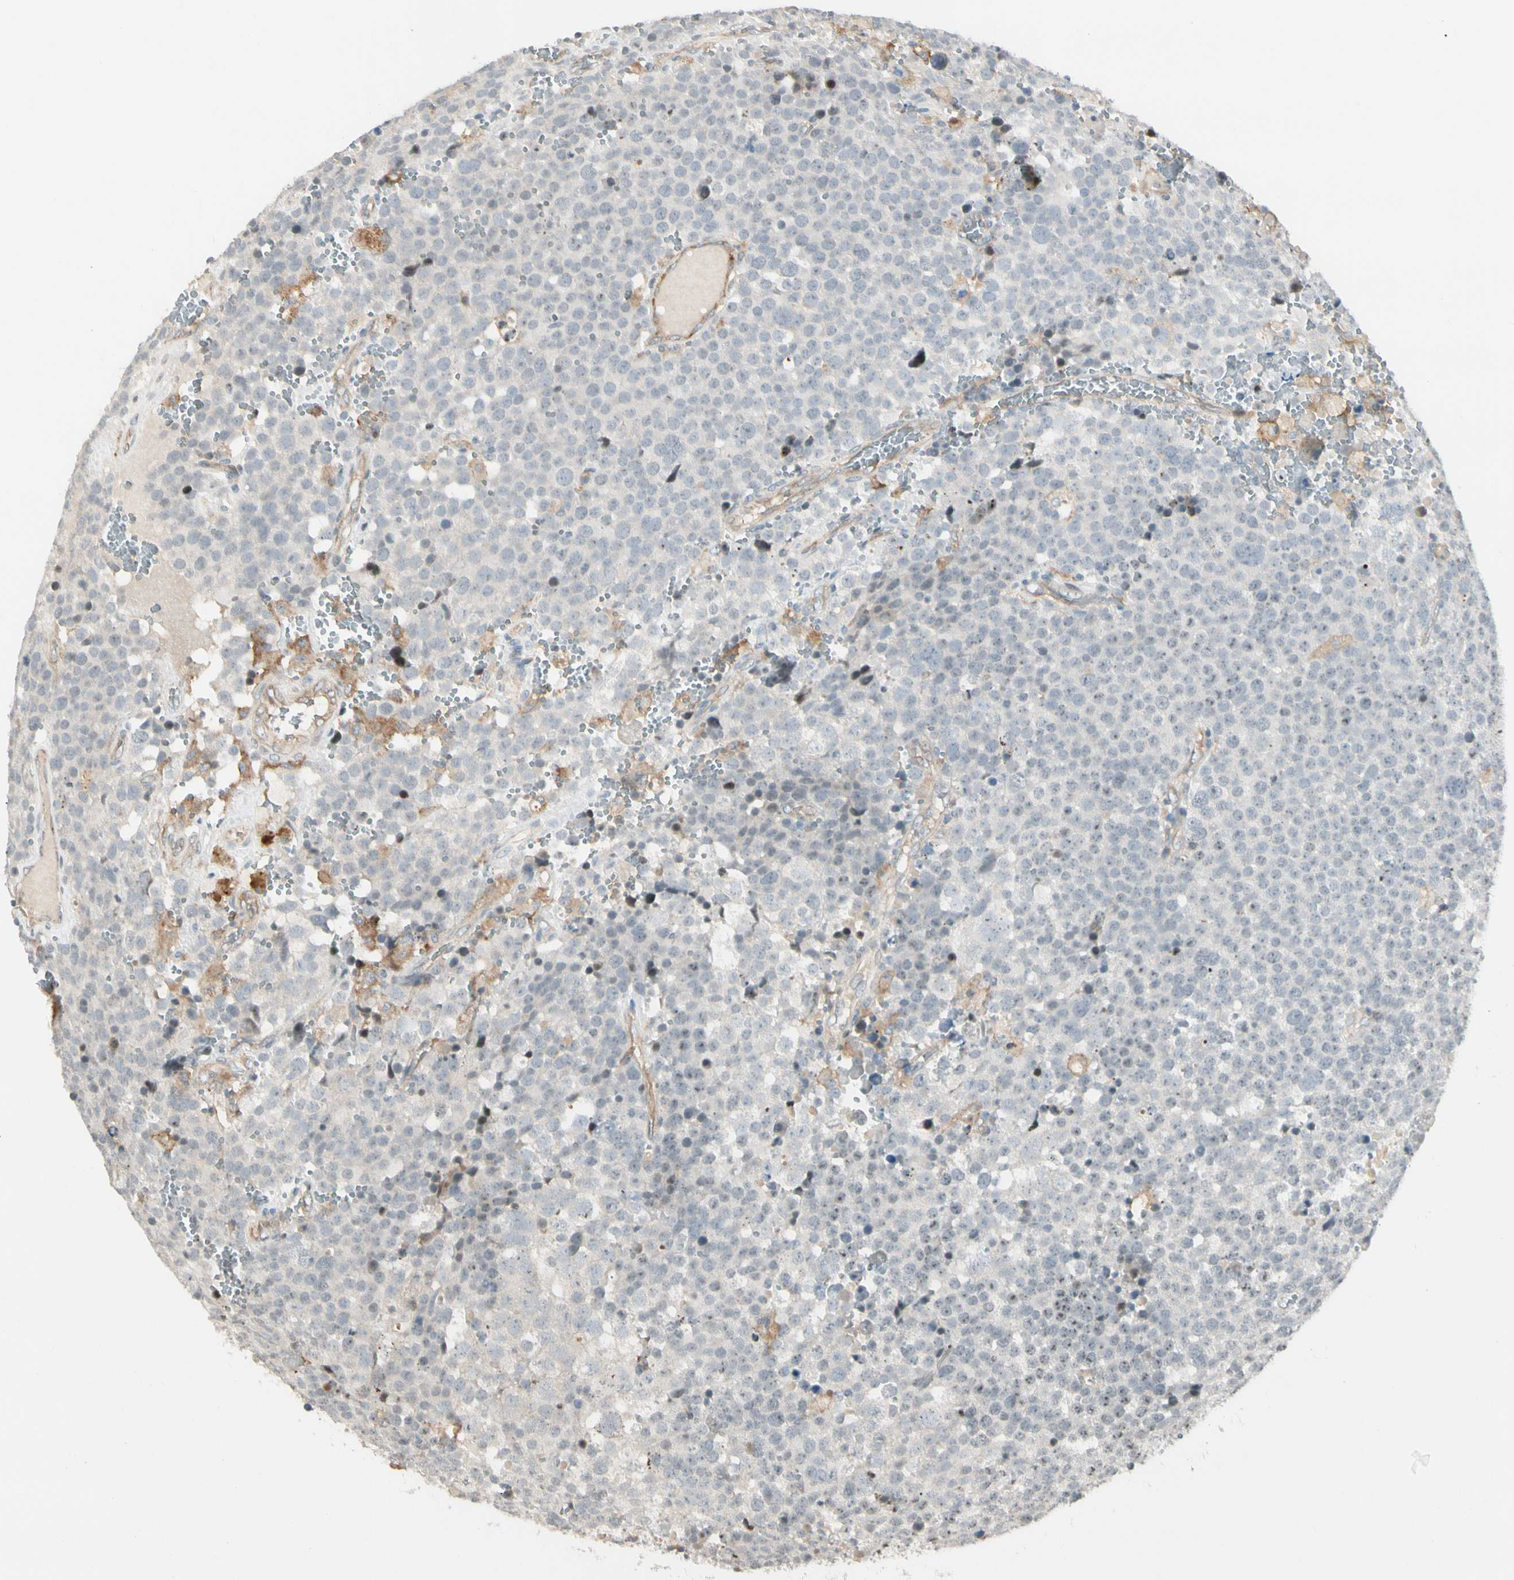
{"staining": {"intensity": "negative", "quantity": "none", "location": "none"}, "tissue": "testis cancer", "cell_type": "Tumor cells", "image_type": "cancer", "snomed": [{"axis": "morphology", "description": "Seminoma, NOS"}, {"axis": "topography", "description": "Testis"}], "caption": "This histopathology image is of testis seminoma stained with IHC to label a protein in brown with the nuclei are counter-stained blue. There is no staining in tumor cells.", "gene": "FNDC3B", "patient": {"sex": "male", "age": 71}}